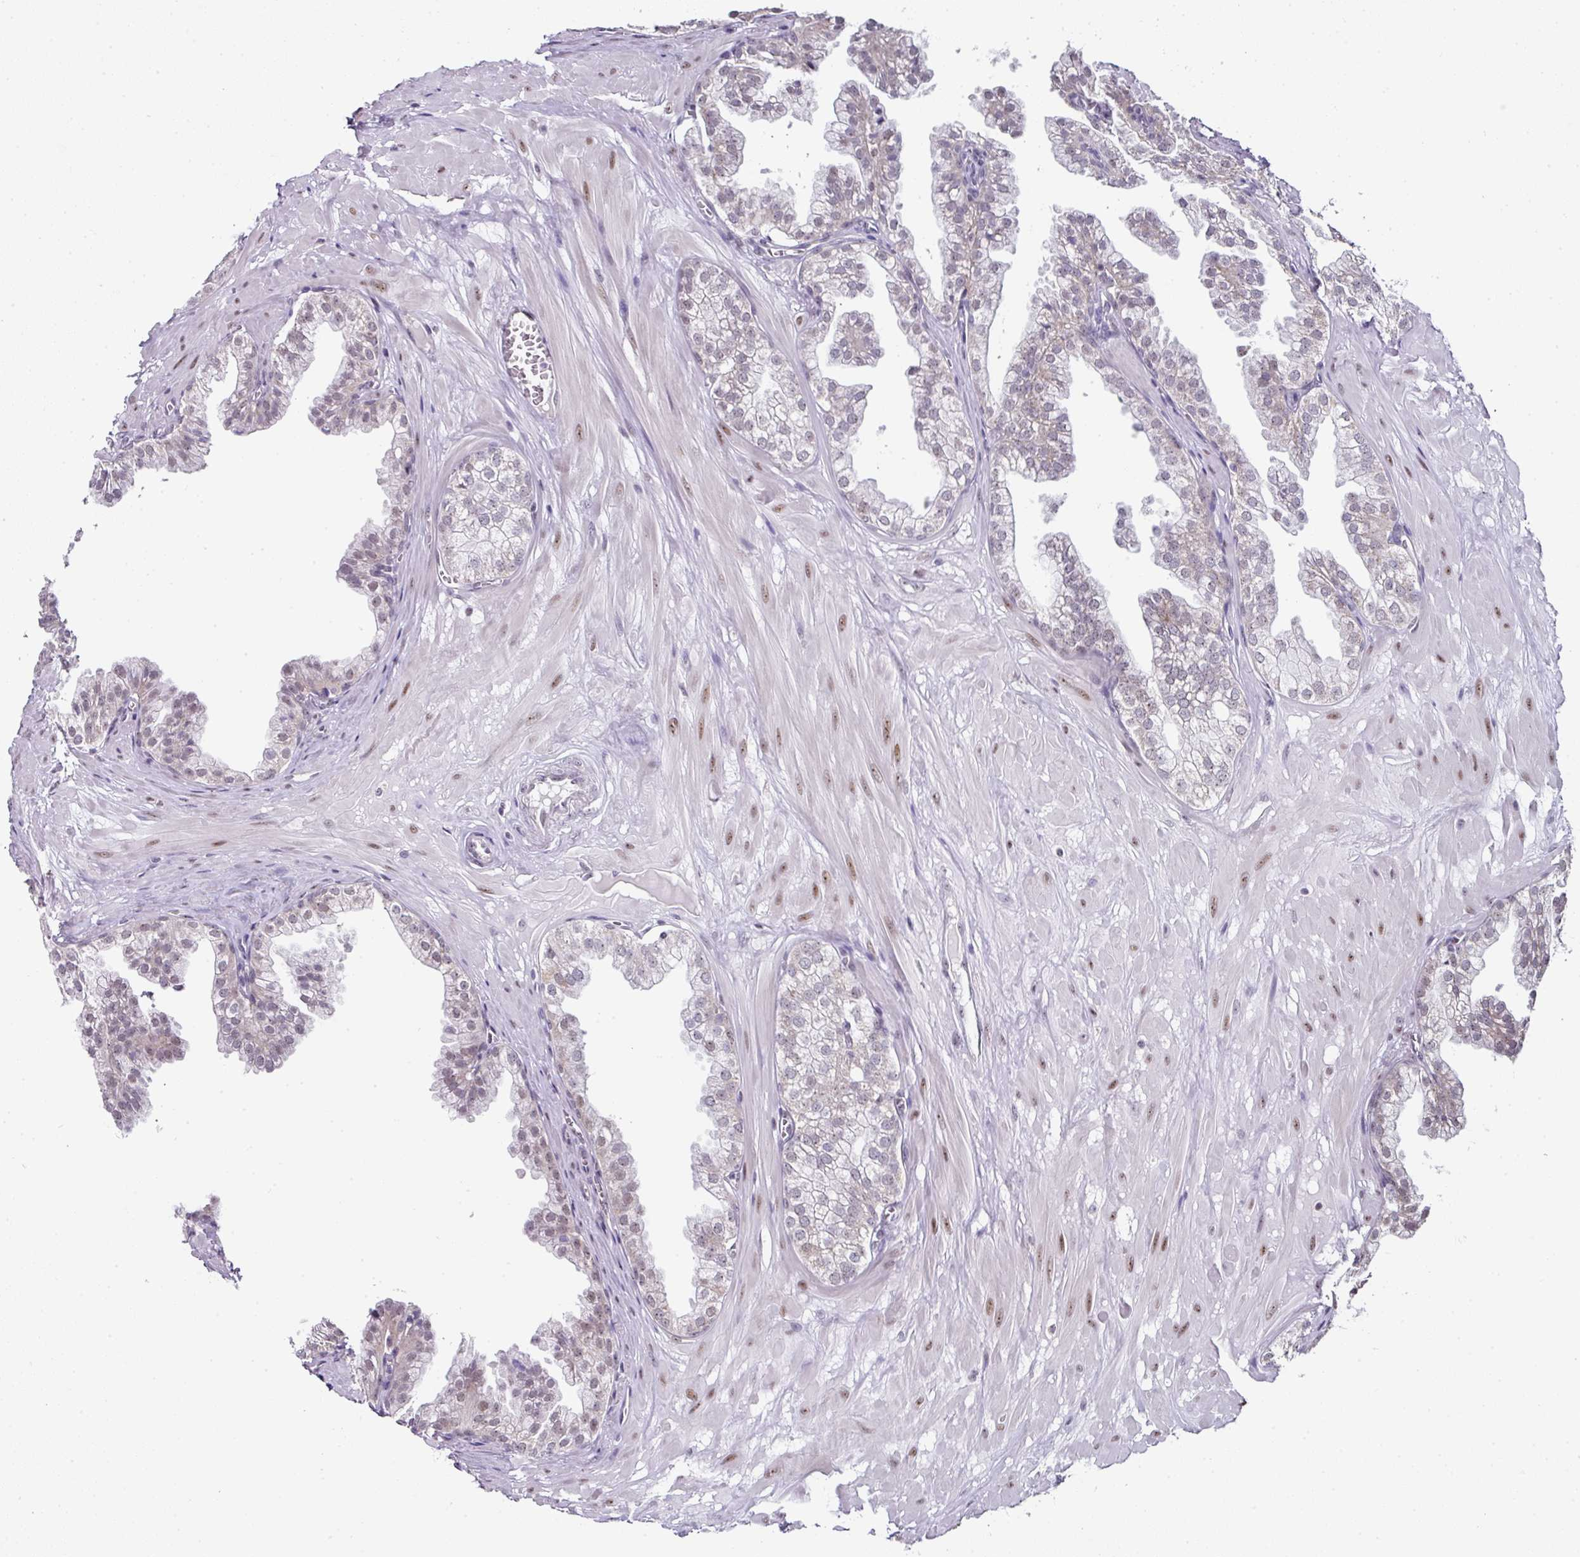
{"staining": {"intensity": "weak", "quantity": "<25%", "location": "nuclear"}, "tissue": "prostate", "cell_type": "Glandular cells", "image_type": "normal", "snomed": [{"axis": "morphology", "description": "Normal tissue, NOS"}, {"axis": "topography", "description": "Prostate"}, {"axis": "topography", "description": "Peripheral nerve tissue"}], "caption": "This histopathology image is of normal prostate stained with immunohistochemistry (IHC) to label a protein in brown with the nuclei are counter-stained blue. There is no expression in glandular cells. (DAB (3,3'-diaminobenzidine) immunohistochemistry visualized using brightfield microscopy, high magnification).", "gene": "NACC2", "patient": {"sex": "male", "age": 55}}